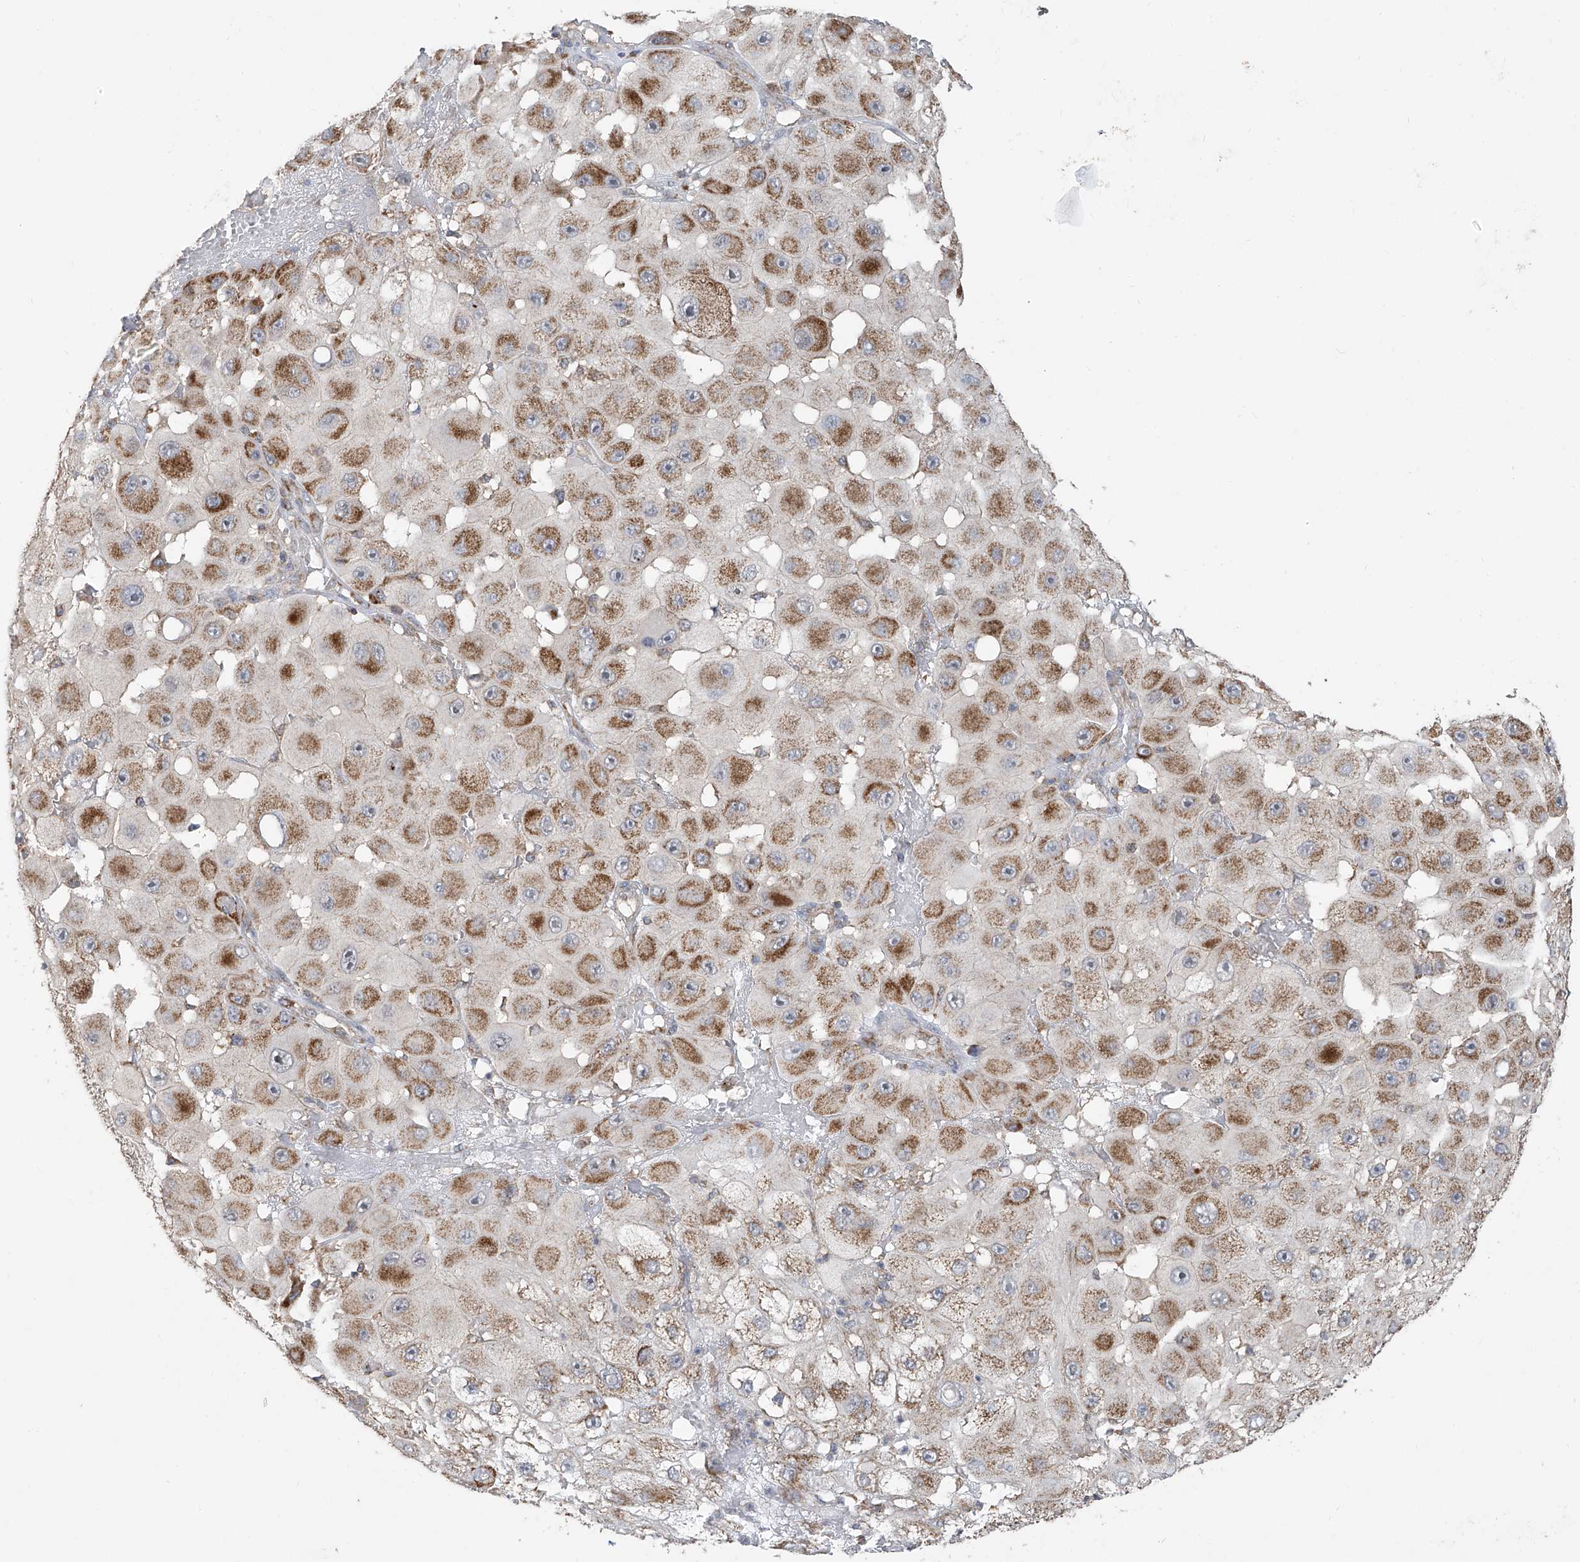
{"staining": {"intensity": "moderate", "quantity": ">75%", "location": "cytoplasmic/membranous"}, "tissue": "melanoma", "cell_type": "Tumor cells", "image_type": "cancer", "snomed": [{"axis": "morphology", "description": "Malignant melanoma, NOS"}, {"axis": "topography", "description": "Skin"}], "caption": "DAB (3,3'-diaminobenzidine) immunohistochemical staining of human melanoma exhibits moderate cytoplasmic/membranous protein expression in about >75% of tumor cells.", "gene": "UQCC1", "patient": {"sex": "female", "age": 81}}